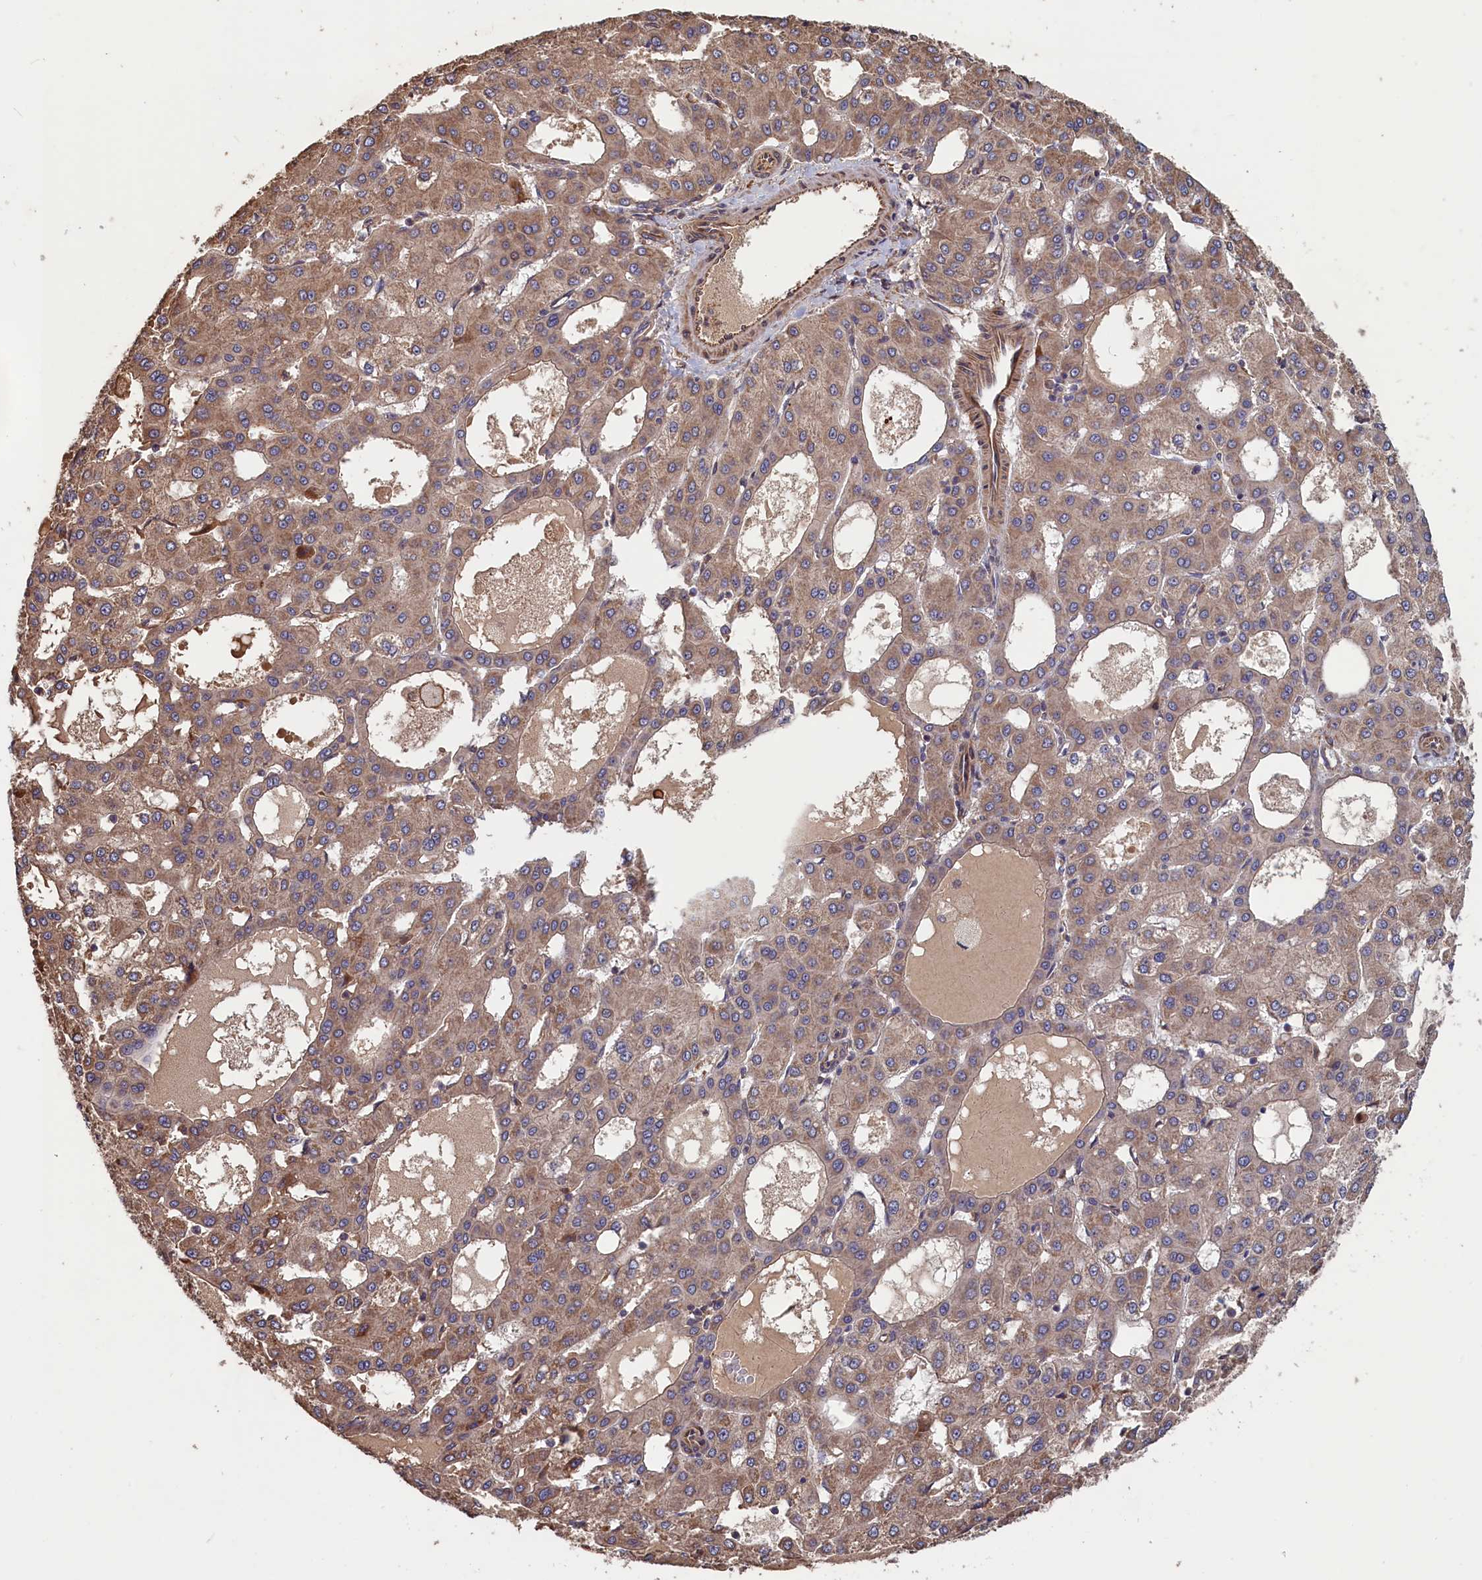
{"staining": {"intensity": "weak", "quantity": ">75%", "location": "cytoplasmic/membranous"}, "tissue": "liver cancer", "cell_type": "Tumor cells", "image_type": "cancer", "snomed": [{"axis": "morphology", "description": "Carcinoma, Hepatocellular, NOS"}, {"axis": "topography", "description": "Liver"}], "caption": "Human liver hepatocellular carcinoma stained for a protein (brown) demonstrates weak cytoplasmic/membranous positive staining in approximately >75% of tumor cells.", "gene": "GREB1L", "patient": {"sex": "male", "age": 47}}